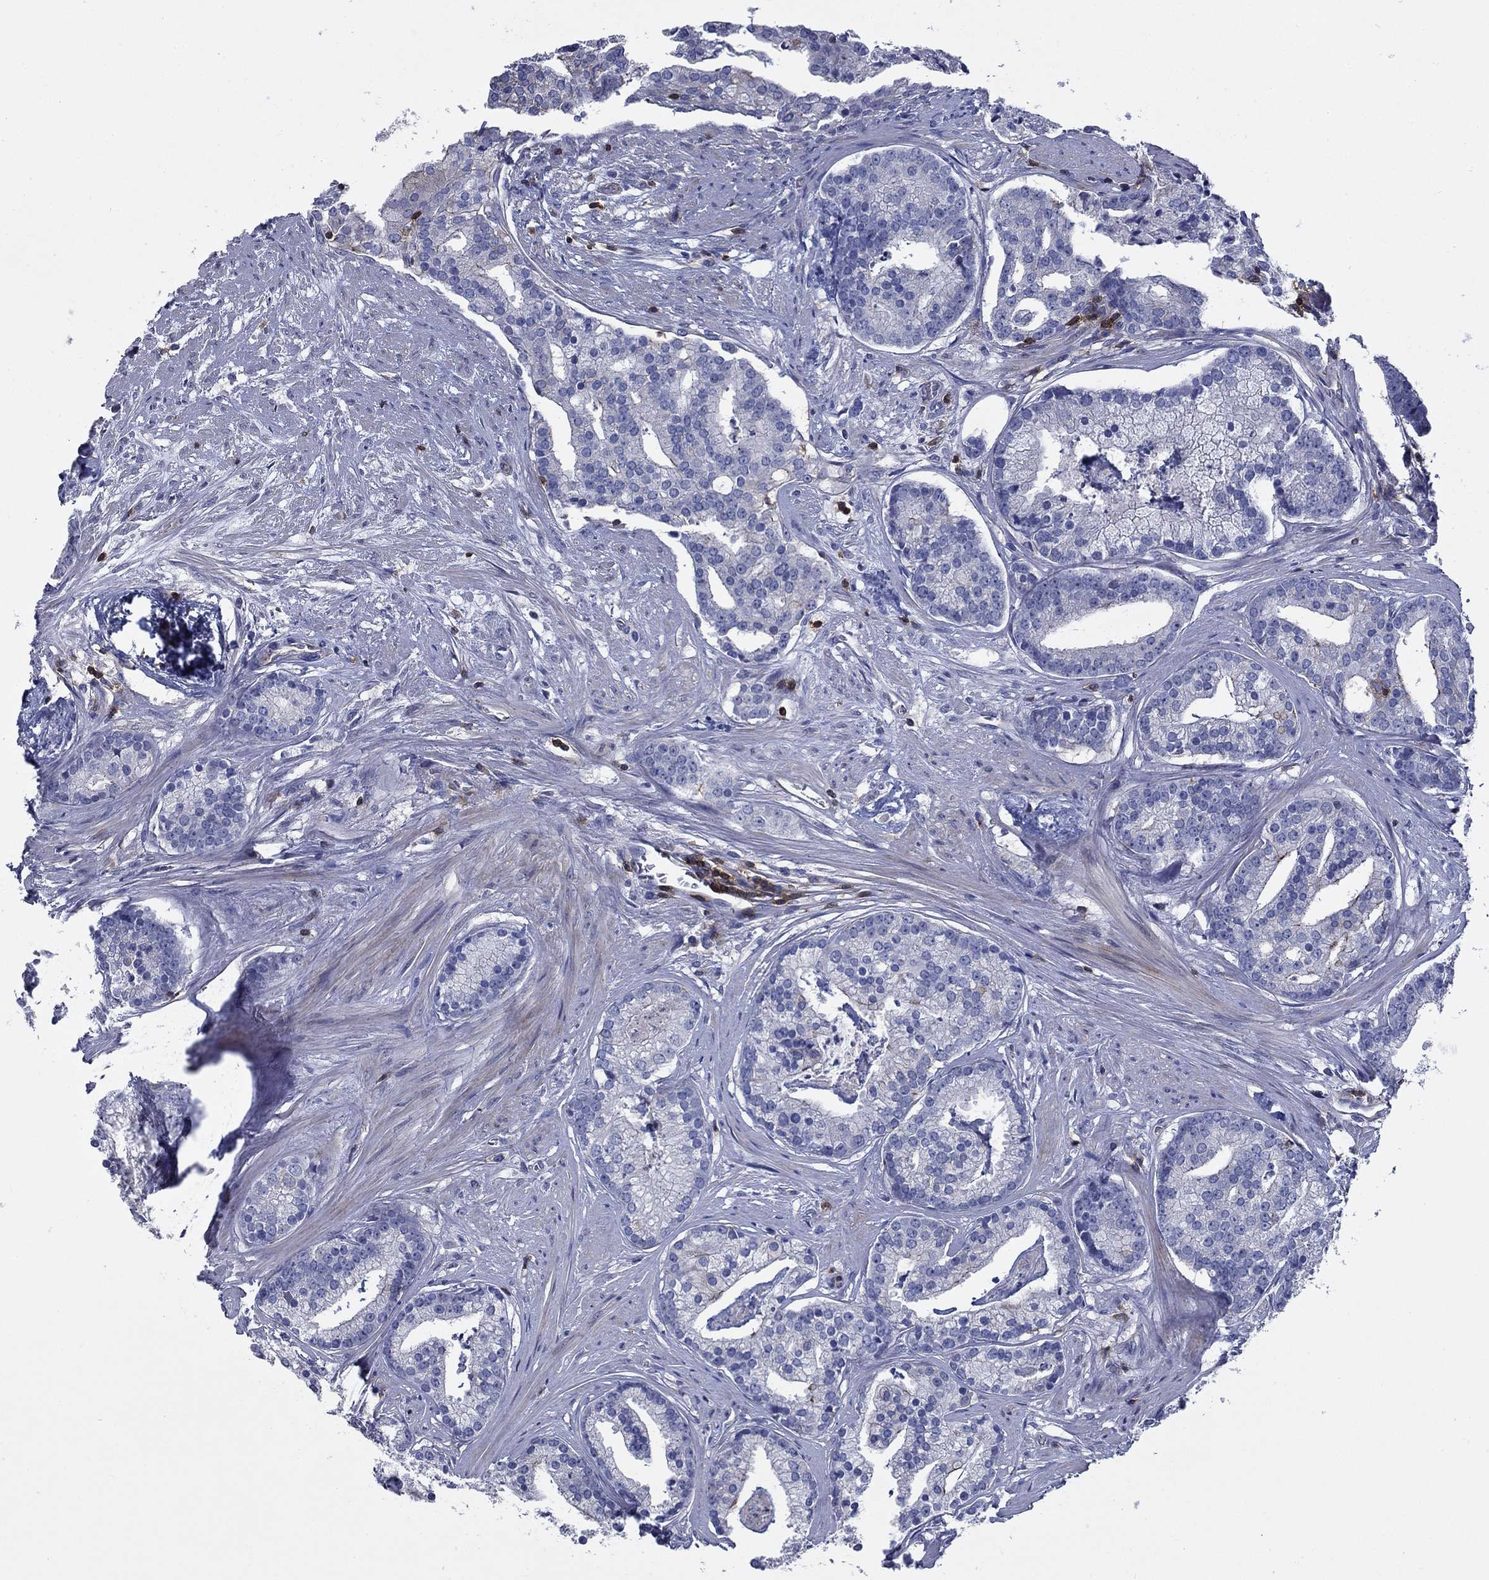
{"staining": {"intensity": "negative", "quantity": "none", "location": "none"}, "tissue": "prostate cancer", "cell_type": "Tumor cells", "image_type": "cancer", "snomed": [{"axis": "morphology", "description": "Adenocarcinoma, NOS"}, {"axis": "topography", "description": "Prostate and seminal vesicle, NOS"}, {"axis": "topography", "description": "Prostate"}], "caption": "Tumor cells show no significant protein expression in adenocarcinoma (prostate).", "gene": "SIT1", "patient": {"sex": "male", "age": 44}}